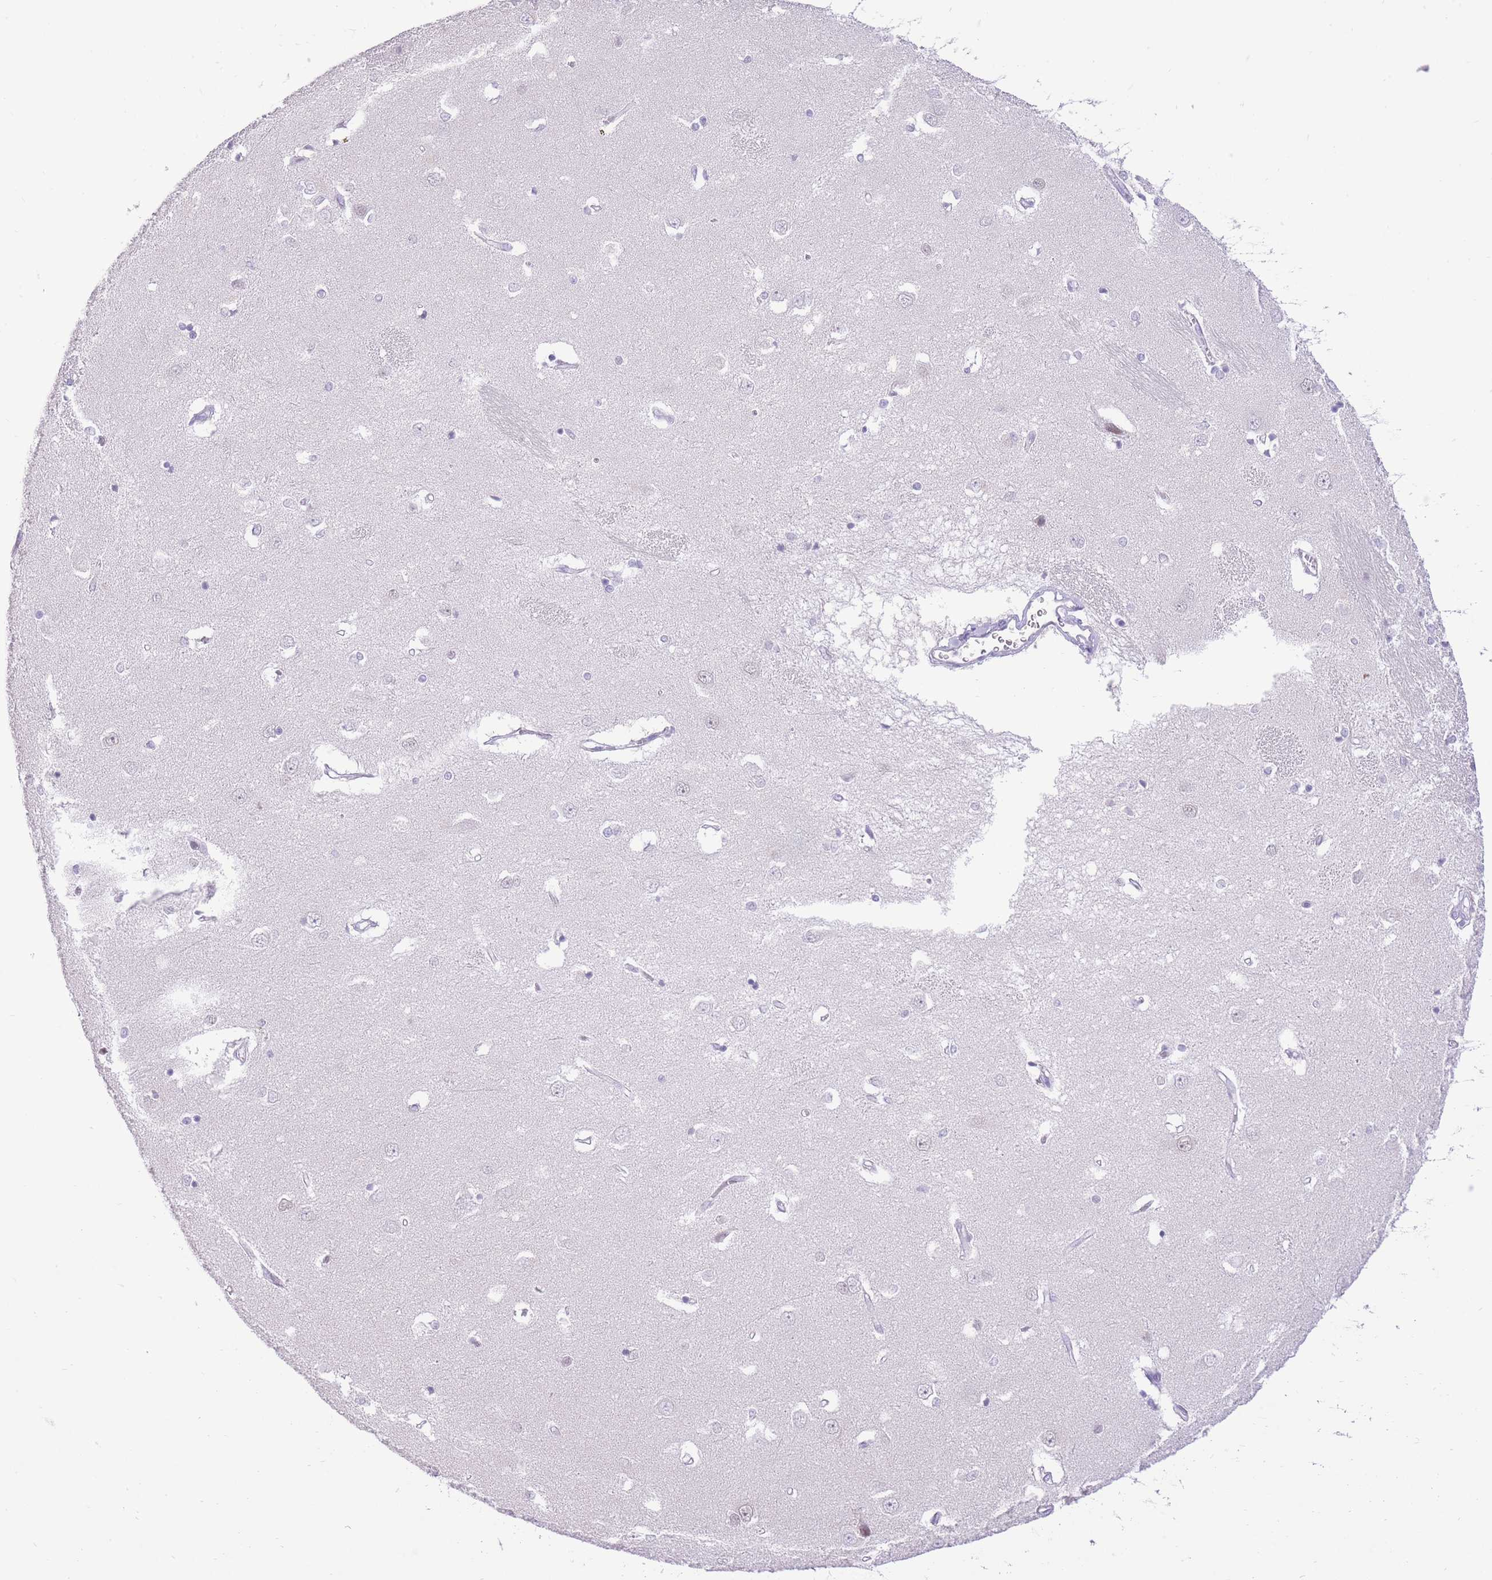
{"staining": {"intensity": "negative", "quantity": "none", "location": "none"}, "tissue": "caudate", "cell_type": "Glial cells", "image_type": "normal", "snomed": [{"axis": "morphology", "description": "Normal tissue, NOS"}, {"axis": "topography", "description": "Lateral ventricle wall"}], "caption": "Immunohistochemistry (IHC) of unremarkable caudate reveals no staining in glial cells.", "gene": "MEIS3", "patient": {"sex": "male", "age": 37}}